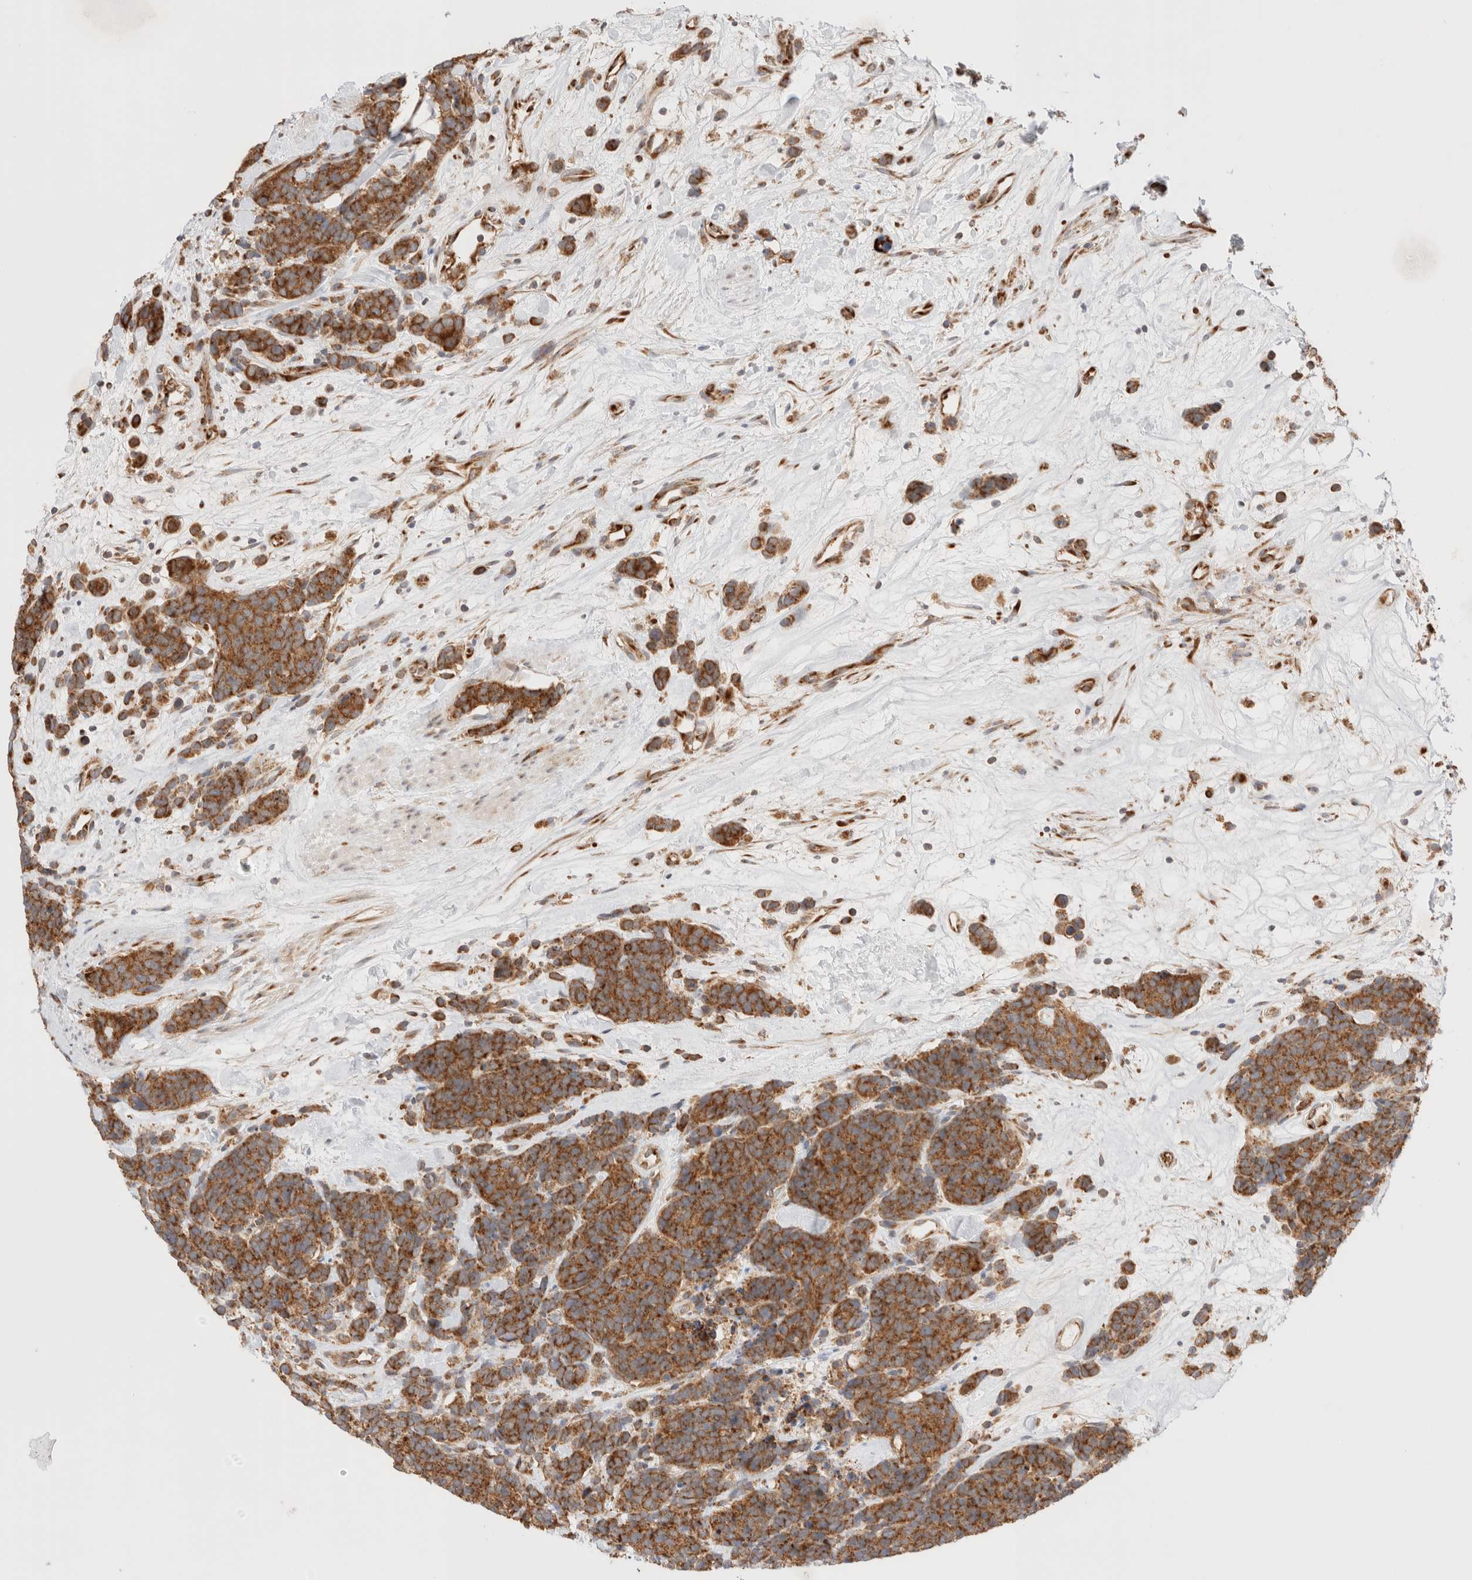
{"staining": {"intensity": "moderate", "quantity": ">75%", "location": "cytoplasmic/membranous"}, "tissue": "carcinoid", "cell_type": "Tumor cells", "image_type": "cancer", "snomed": [{"axis": "morphology", "description": "Carcinoma, NOS"}, {"axis": "morphology", "description": "Carcinoid, malignant, NOS"}, {"axis": "topography", "description": "Urinary bladder"}], "caption": "A medium amount of moderate cytoplasmic/membranous staining is present in approximately >75% of tumor cells in carcinoid (malignant) tissue.", "gene": "UTS2B", "patient": {"sex": "male", "age": 57}}